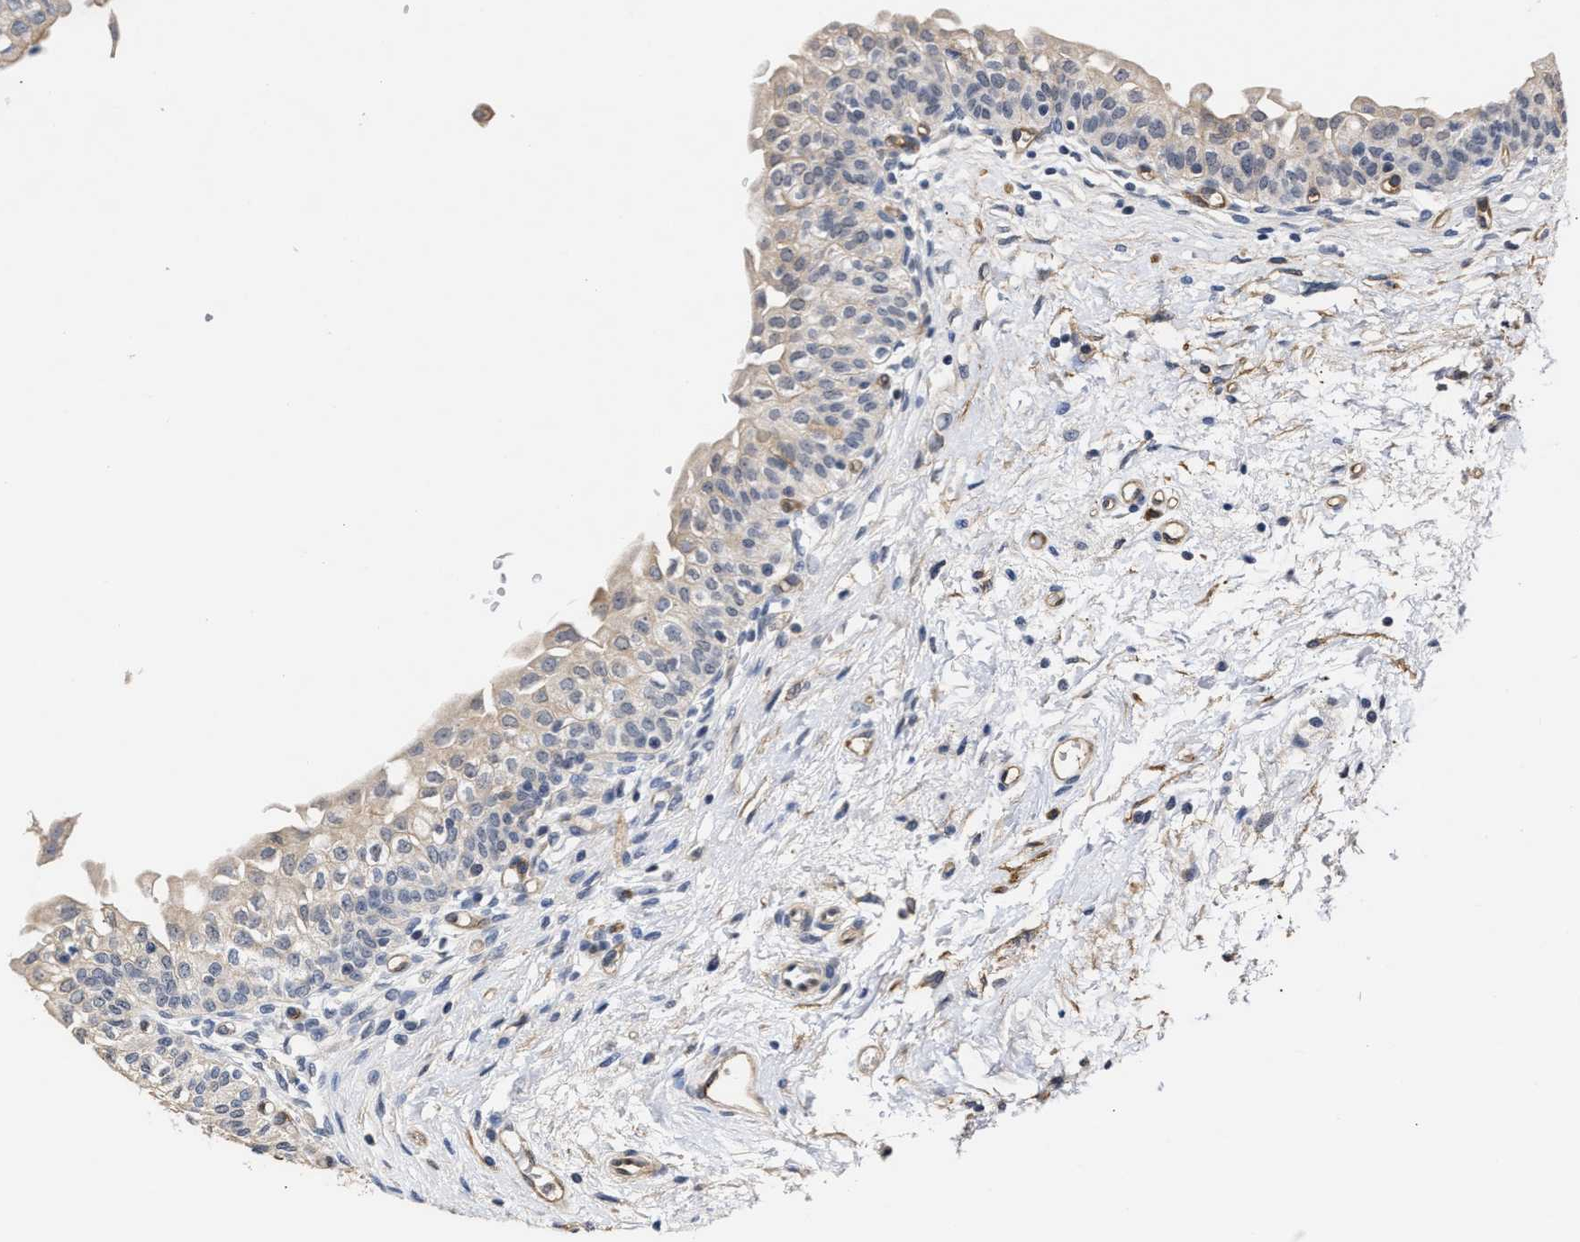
{"staining": {"intensity": "weak", "quantity": "25%-75%", "location": "nuclear"}, "tissue": "urinary bladder", "cell_type": "Urothelial cells", "image_type": "normal", "snomed": [{"axis": "morphology", "description": "Normal tissue, NOS"}, {"axis": "topography", "description": "Urinary bladder"}], "caption": "Benign urinary bladder was stained to show a protein in brown. There is low levels of weak nuclear positivity in about 25%-75% of urothelial cells. (Stains: DAB (3,3'-diaminobenzidine) in brown, nuclei in blue, Microscopy: brightfield microscopy at high magnification).", "gene": "AHNAK2", "patient": {"sex": "male", "age": 55}}